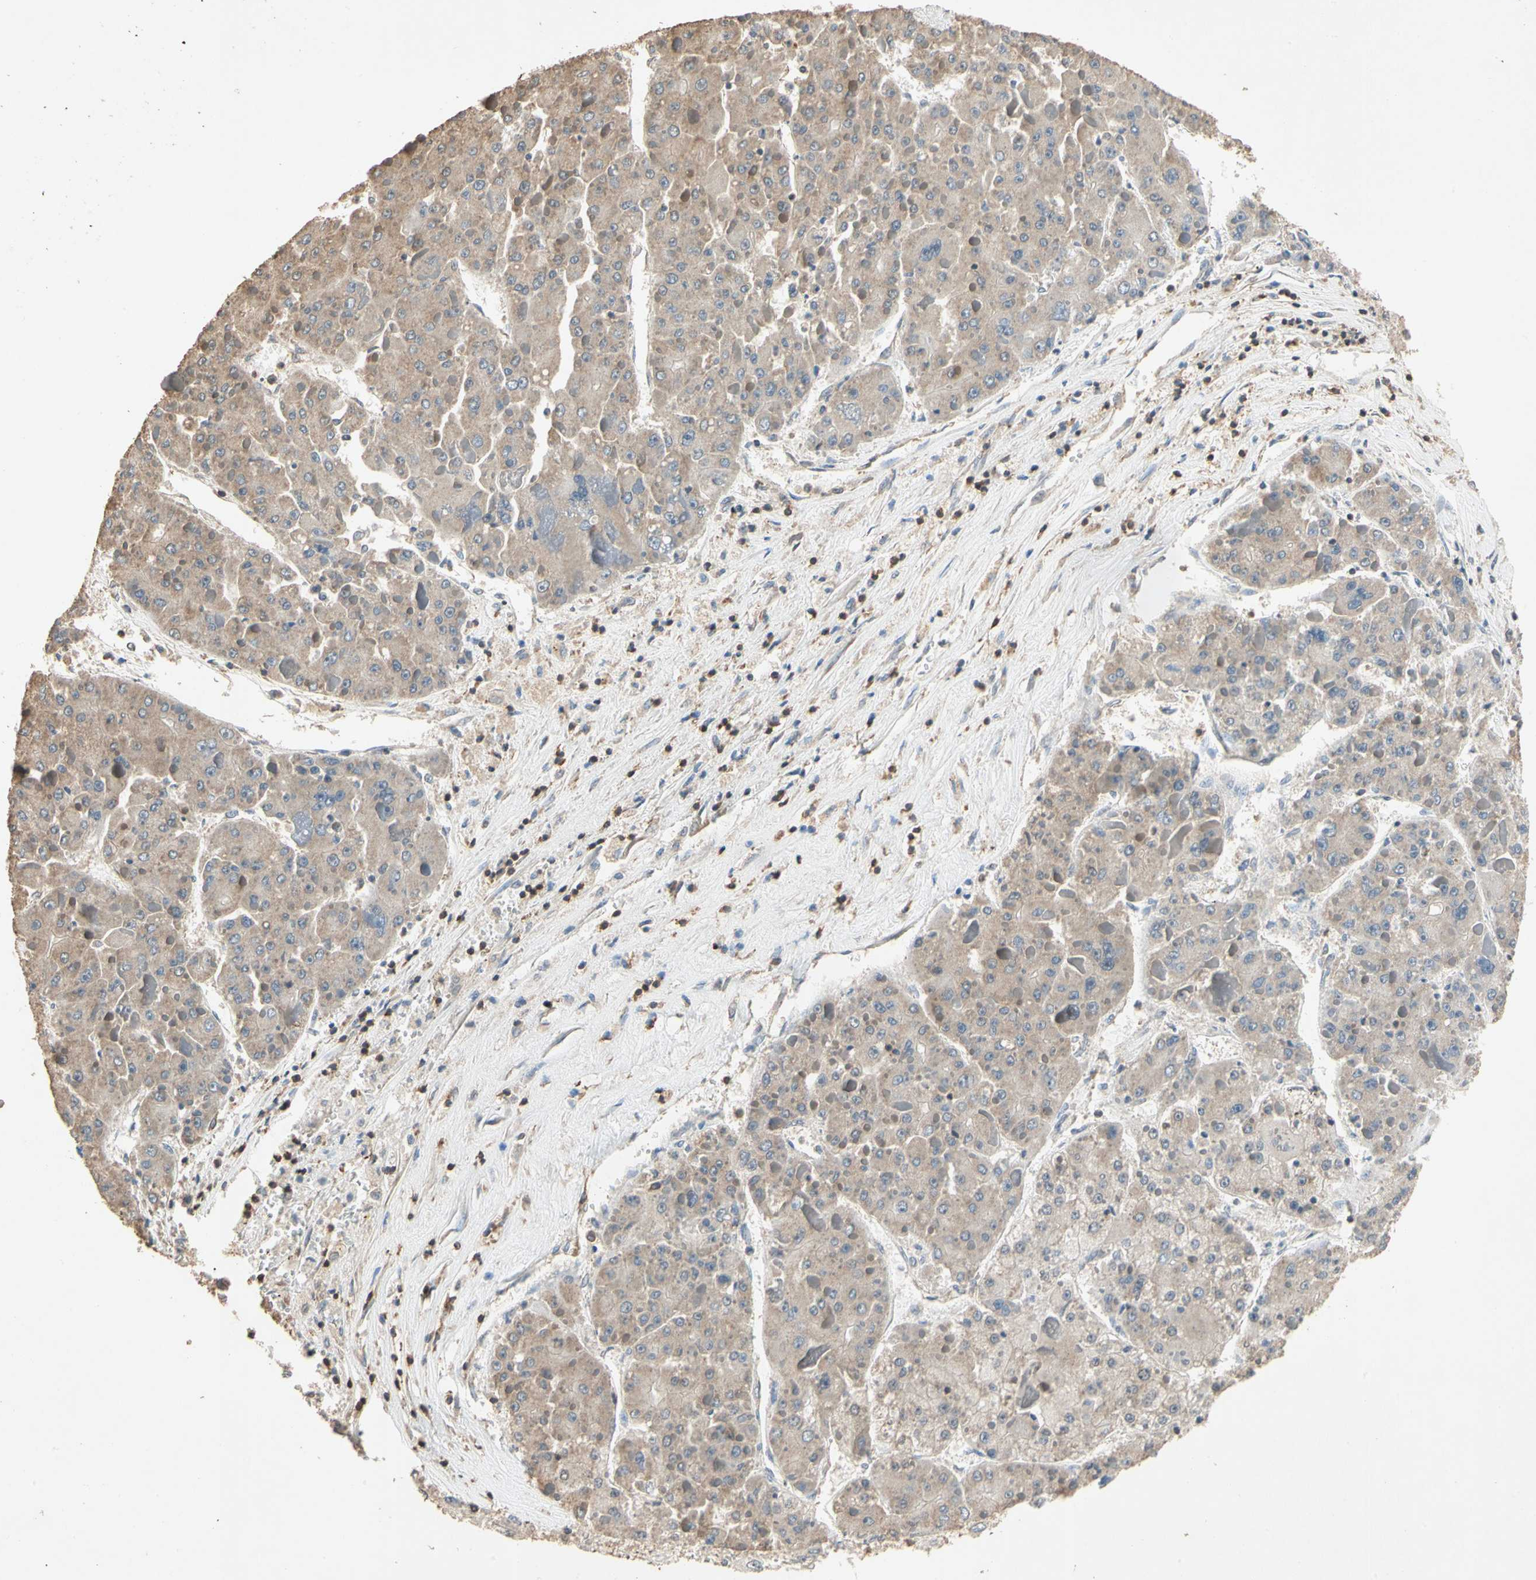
{"staining": {"intensity": "weak", "quantity": "25%-75%", "location": "cytoplasmic/membranous"}, "tissue": "liver cancer", "cell_type": "Tumor cells", "image_type": "cancer", "snomed": [{"axis": "morphology", "description": "Carcinoma, Hepatocellular, NOS"}, {"axis": "topography", "description": "Liver"}], "caption": "Liver hepatocellular carcinoma tissue shows weak cytoplasmic/membranous staining in about 25%-75% of tumor cells, visualized by immunohistochemistry.", "gene": "MAP3K10", "patient": {"sex": "female", "age": 73}}